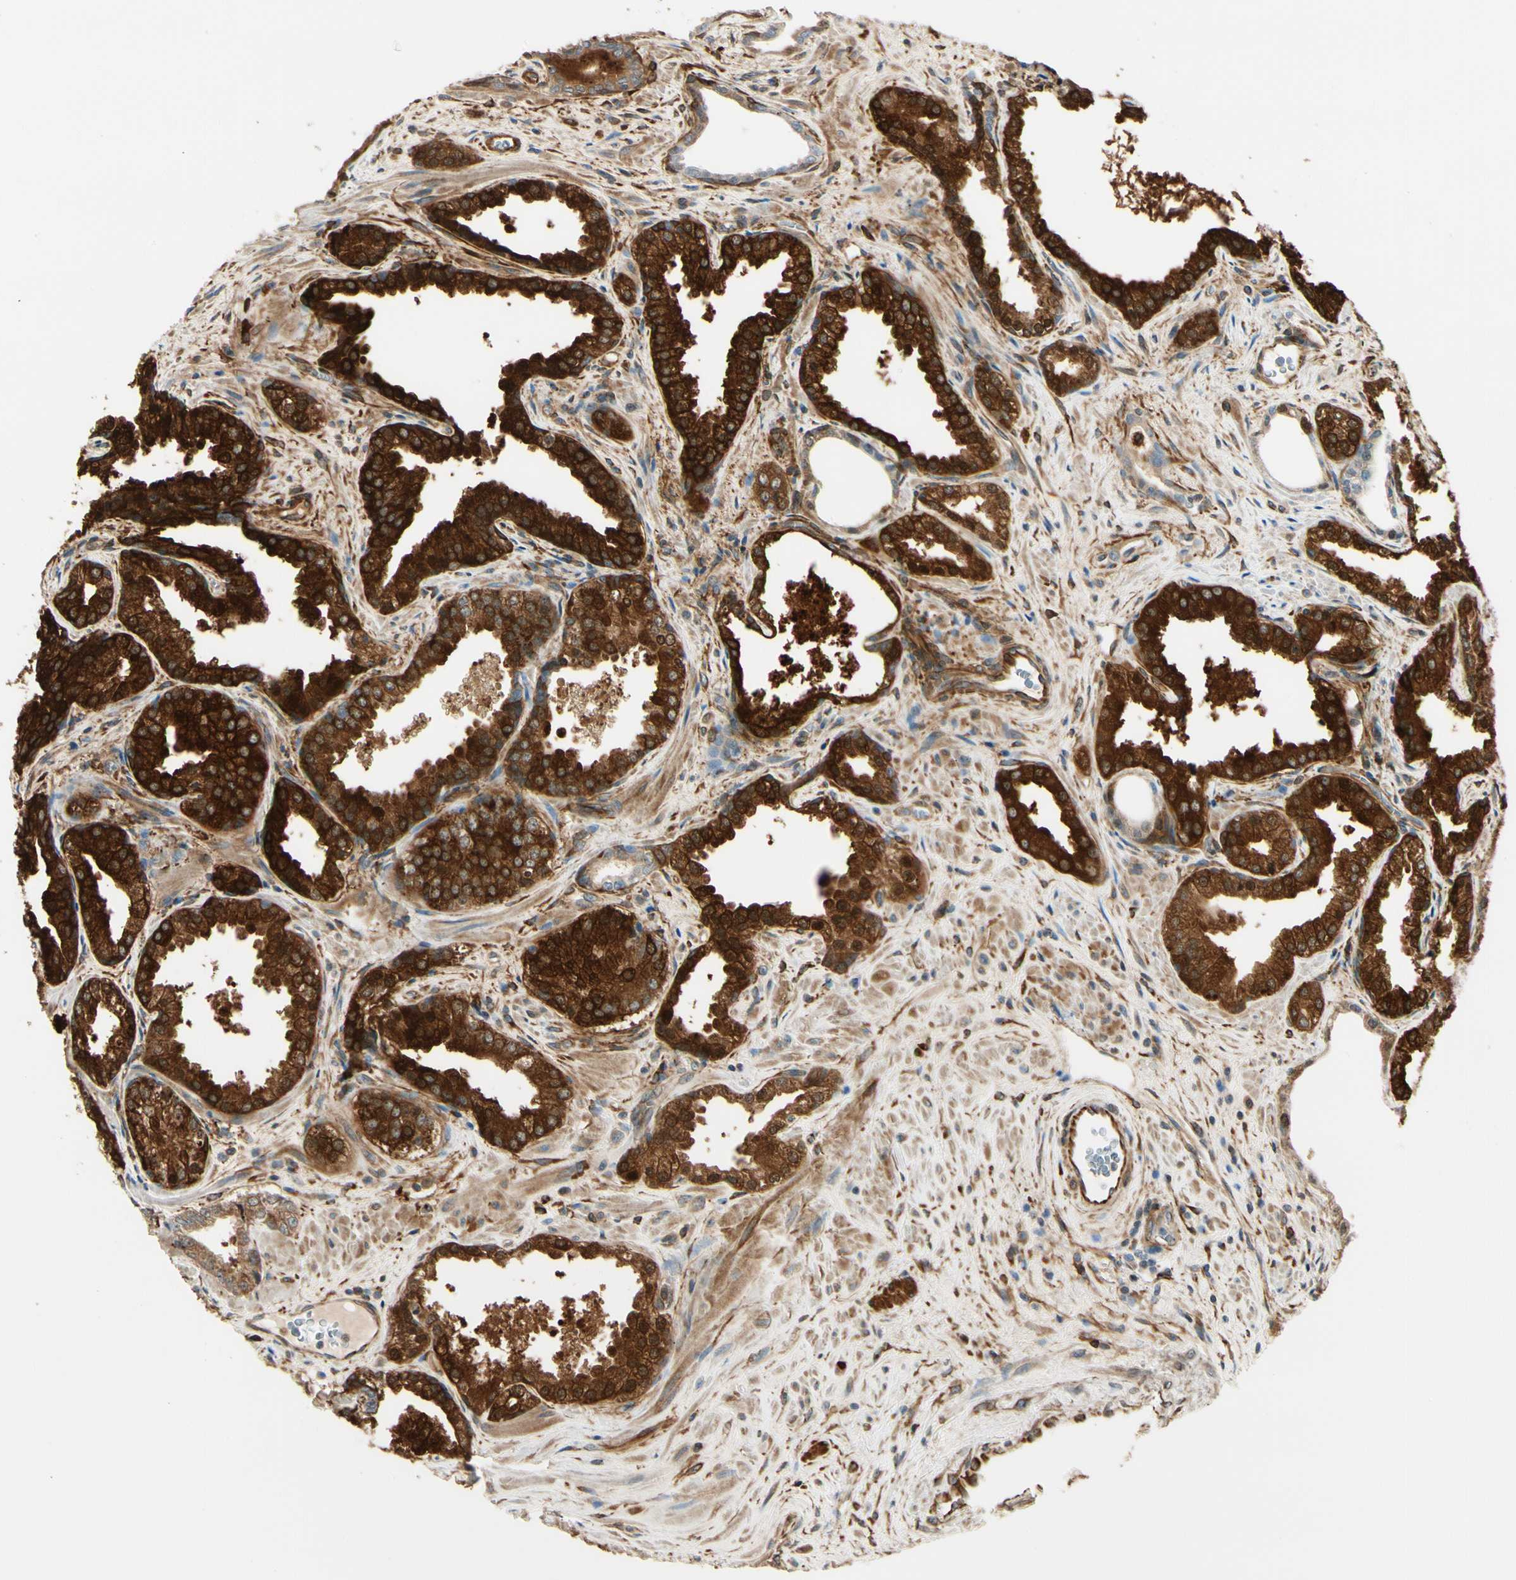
{"staining": {"intensity": "strong", "quantity": ">75%", "location": "cytoplasmic/membranous"}, "tissue": "prostate cancer", "cell_type": "Tumor cells", "image_type": "cancer", "snomed": [{"axis": "morphology", "description": "Adenocarcinoma, Low grade"}, {"axis": "topography", "description": "Prostate"}], "caption": "Adenocarcinoma (low-grade) (prostate) tissue exhibits strong cytoplasmic/membranous staining in approximately >75% of tumor cells", "gene": "FTH1", "patient": {"sex": "male", "age": 60}}